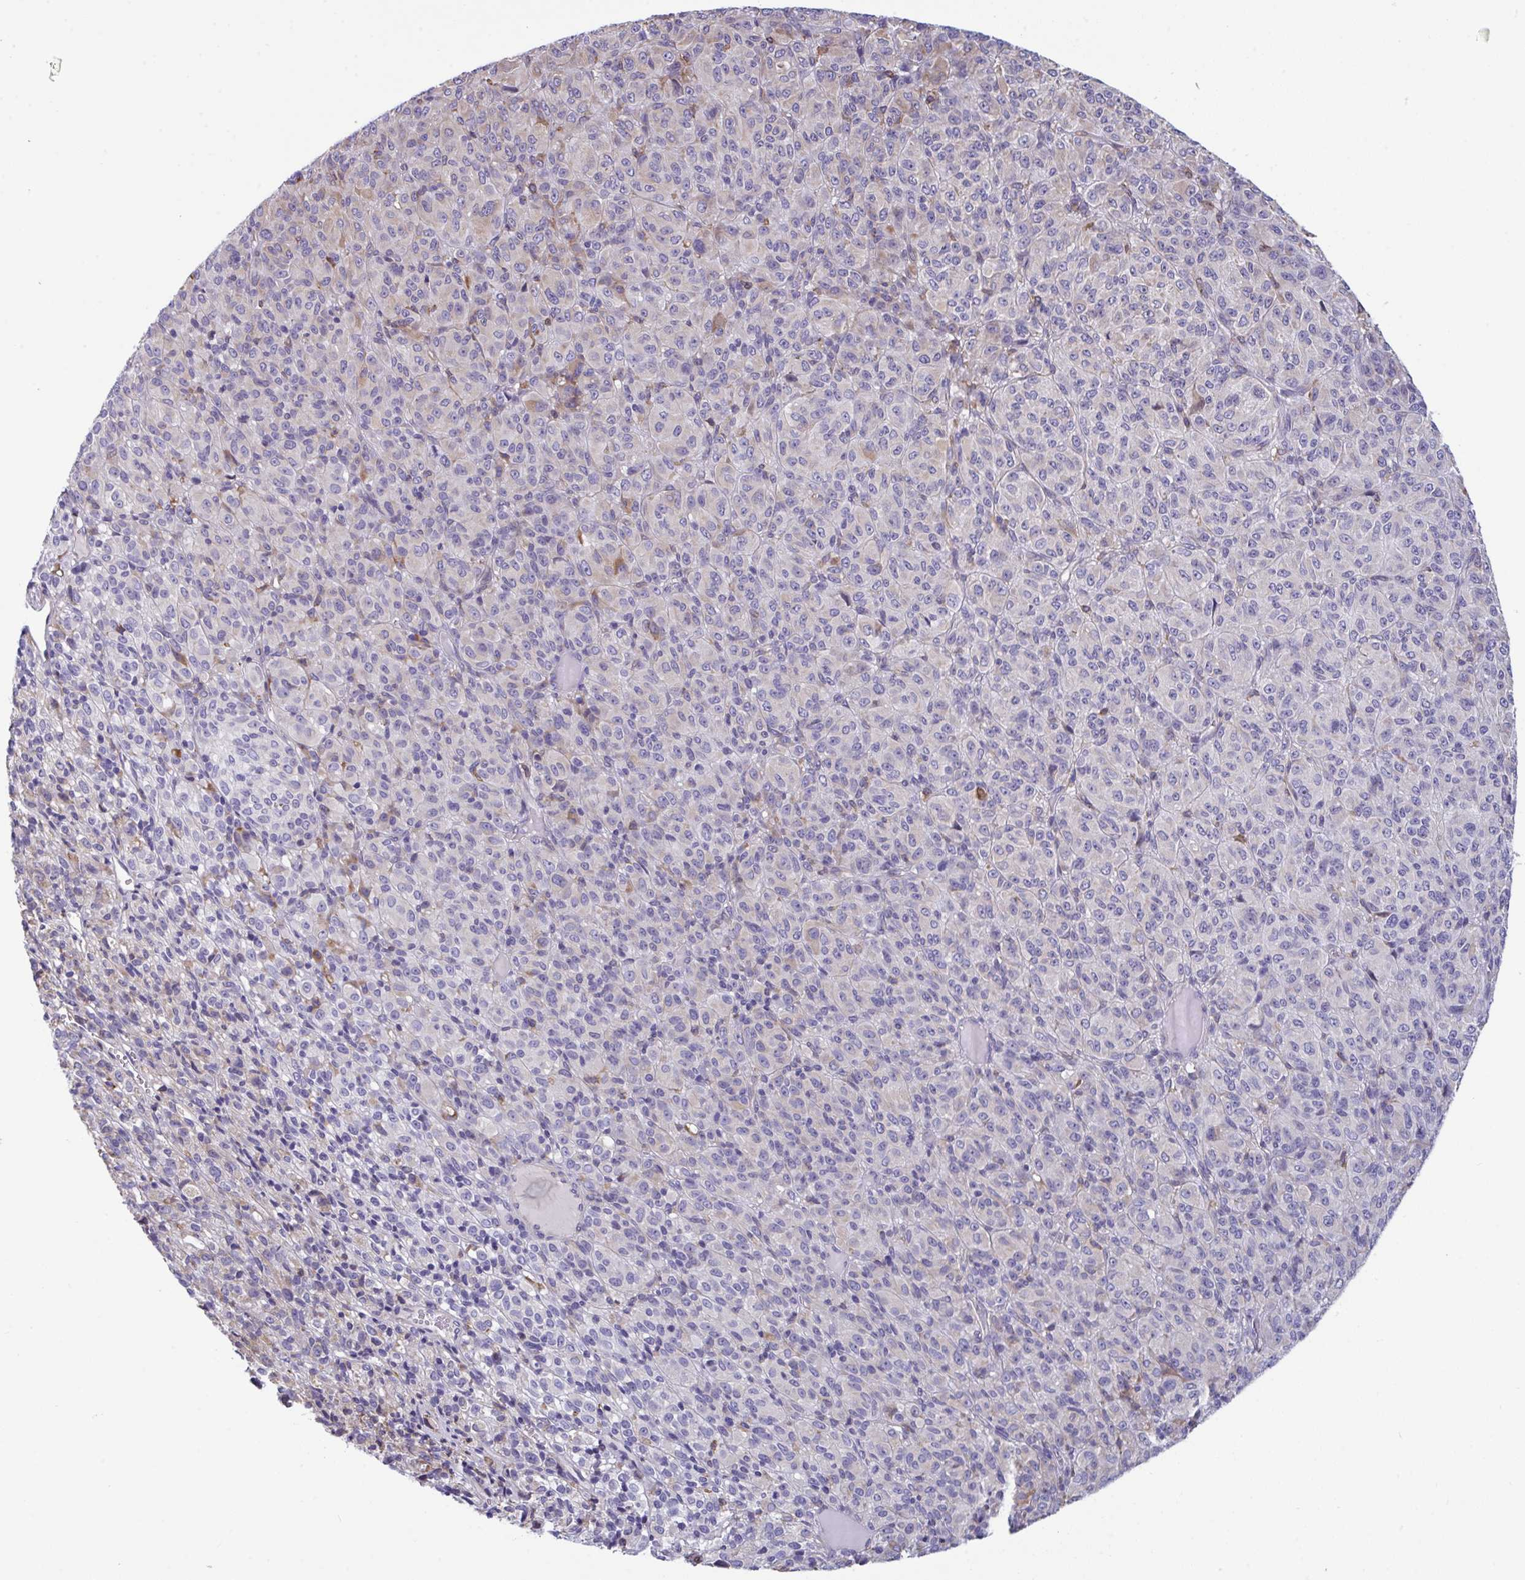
{"staining": {"intensity": "negative", "quantity": "none", "location": "none"}, "tissue": "melanoma", "cell_type": "Tumor cells", "image_type": "cancer", "snomed": [{"axis": "morphology", "description": "Malignant melanoma, Metastatic site"}, {"axis": "topography", "description": "Brain"}], "caption": "There is no significant expression in tumor cells of melanoma.", "gene": "MYMK", "patient": {"sex": "female", "age": 56}}